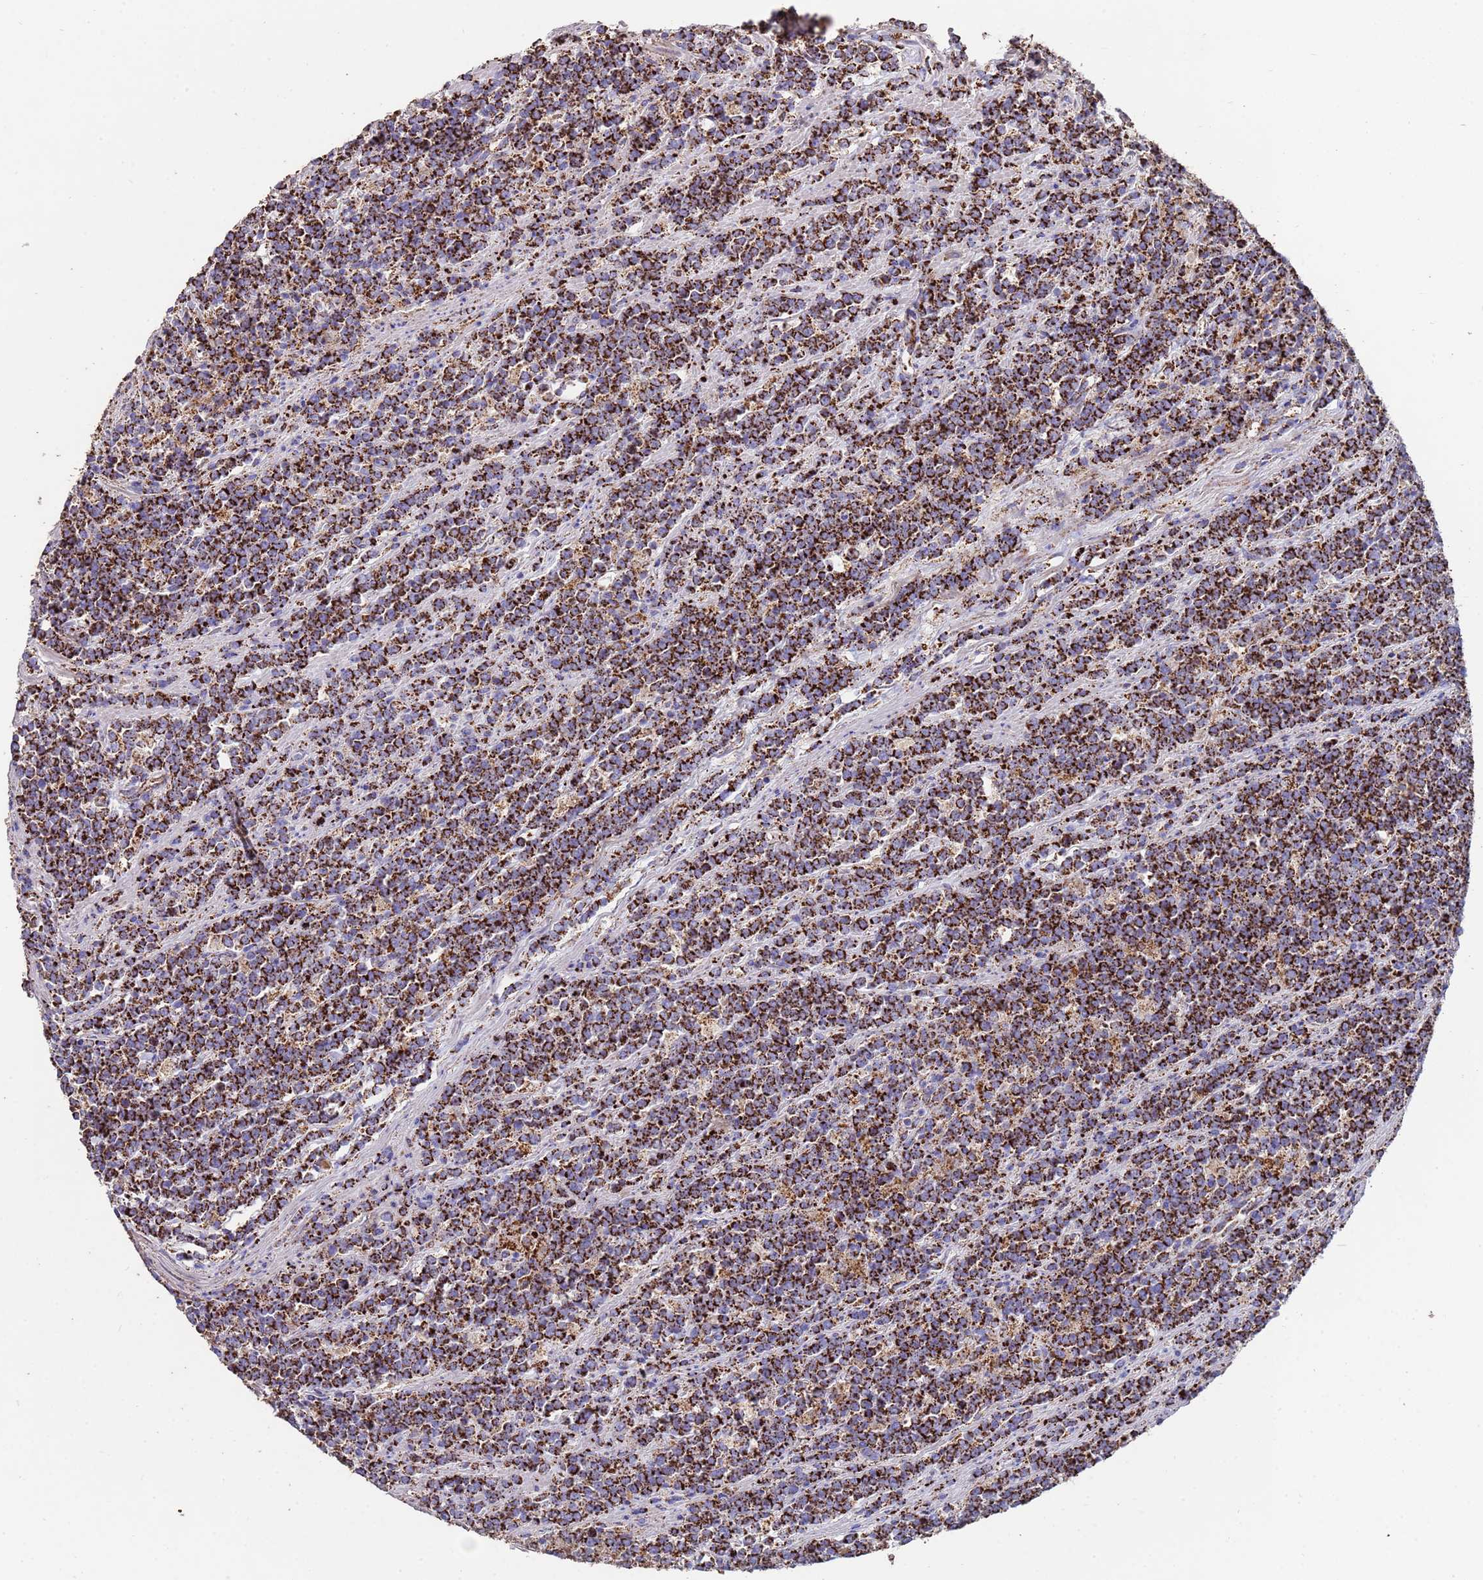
{"staining": {"intensity": "strong", "quantity": ">75%", "location": "cytoplasmic/membranous"}, "tissue": "lymphoma", "cell_type": "Tumor cells", "image_type": "cancer", "snomed": [{"axis": "morphology", "description": "Malignant lymphoma, non-Hodgkin's type, High grade"}, {"axis": "topography", "description": "Small intestine"}, {"axis": "topography", "description": "Colon"}], "caption": "Immunohistochemical staining of high-grade malignant lymphoma, non-Hodgkin's type displays high levels of strong cytoplasmic/membranous protein expression in approximately >75% of tumor cells.", "gene": "ZNFX1", "patient": {"sex": "male", "age": 8}}